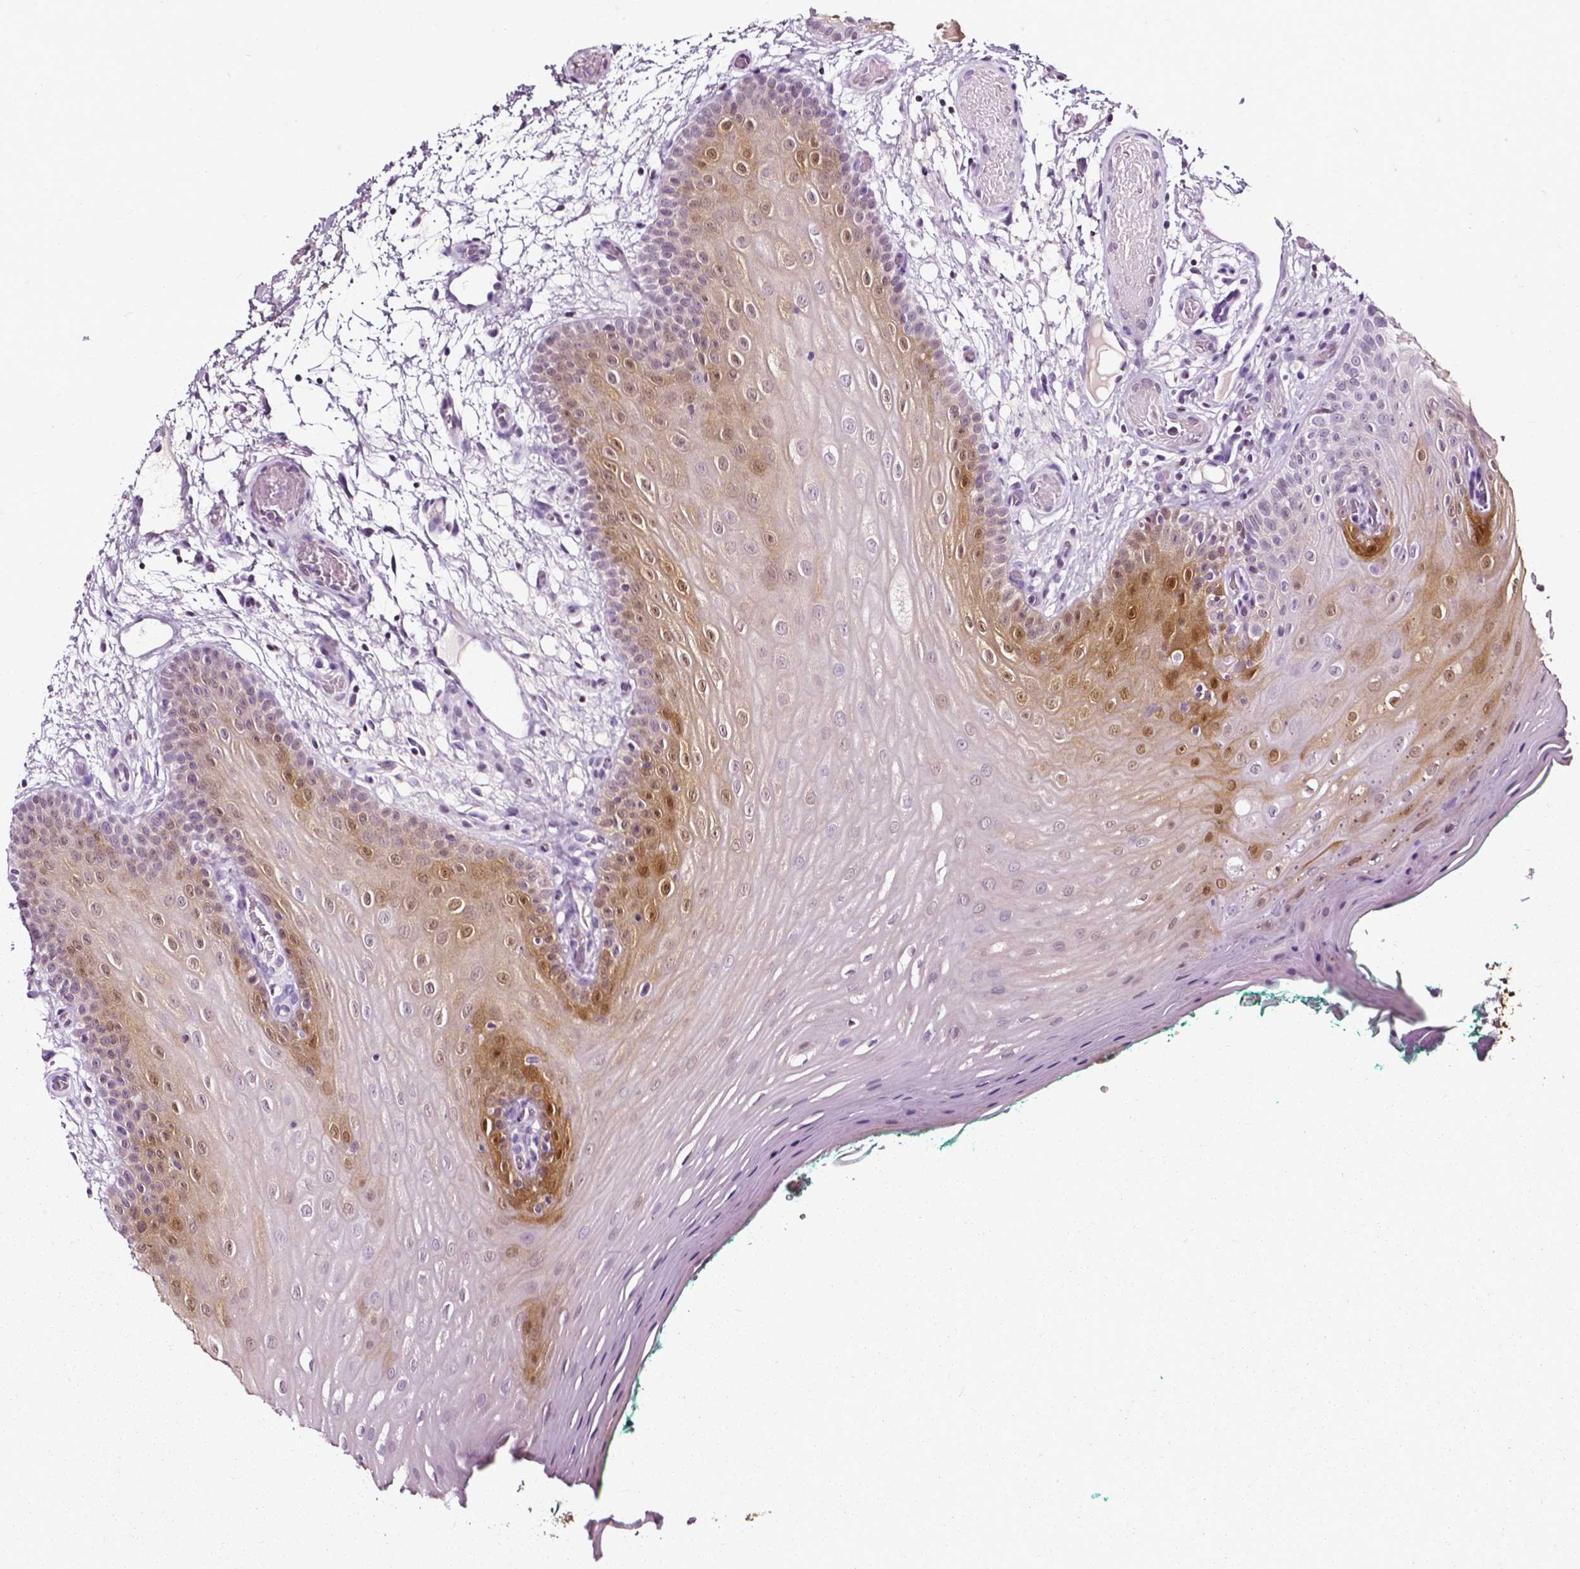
{"staining": {"intensity": "moderate", "quantity": "<25%", "location": "cytoplasmic/membranous,nuclear"}, "tissue": "oral mucosa", "cell_type": "Squamous epithelial cells", "image_type": "normal", "snomed": [{"axis": "morphology", "description": "Normal tissue, NOS"}, {"axis": "morphology", "description": "Squamous cell carcinoma, NOS"}, {"axis": "topography", "description": "Oral tissue"}, {"axis": "topography", "description": "Head-Neck"}], "caption": "Squamous epithelial cells show moderate cytoplasmic/membranous,nuclear expression in about <25% of cells in benign oral mucosa. Ihc stains the protein in brown and the nuclei are stained blue.", "gene": "AKR1B10", "patient": {"sex": "male", "age": 78}}